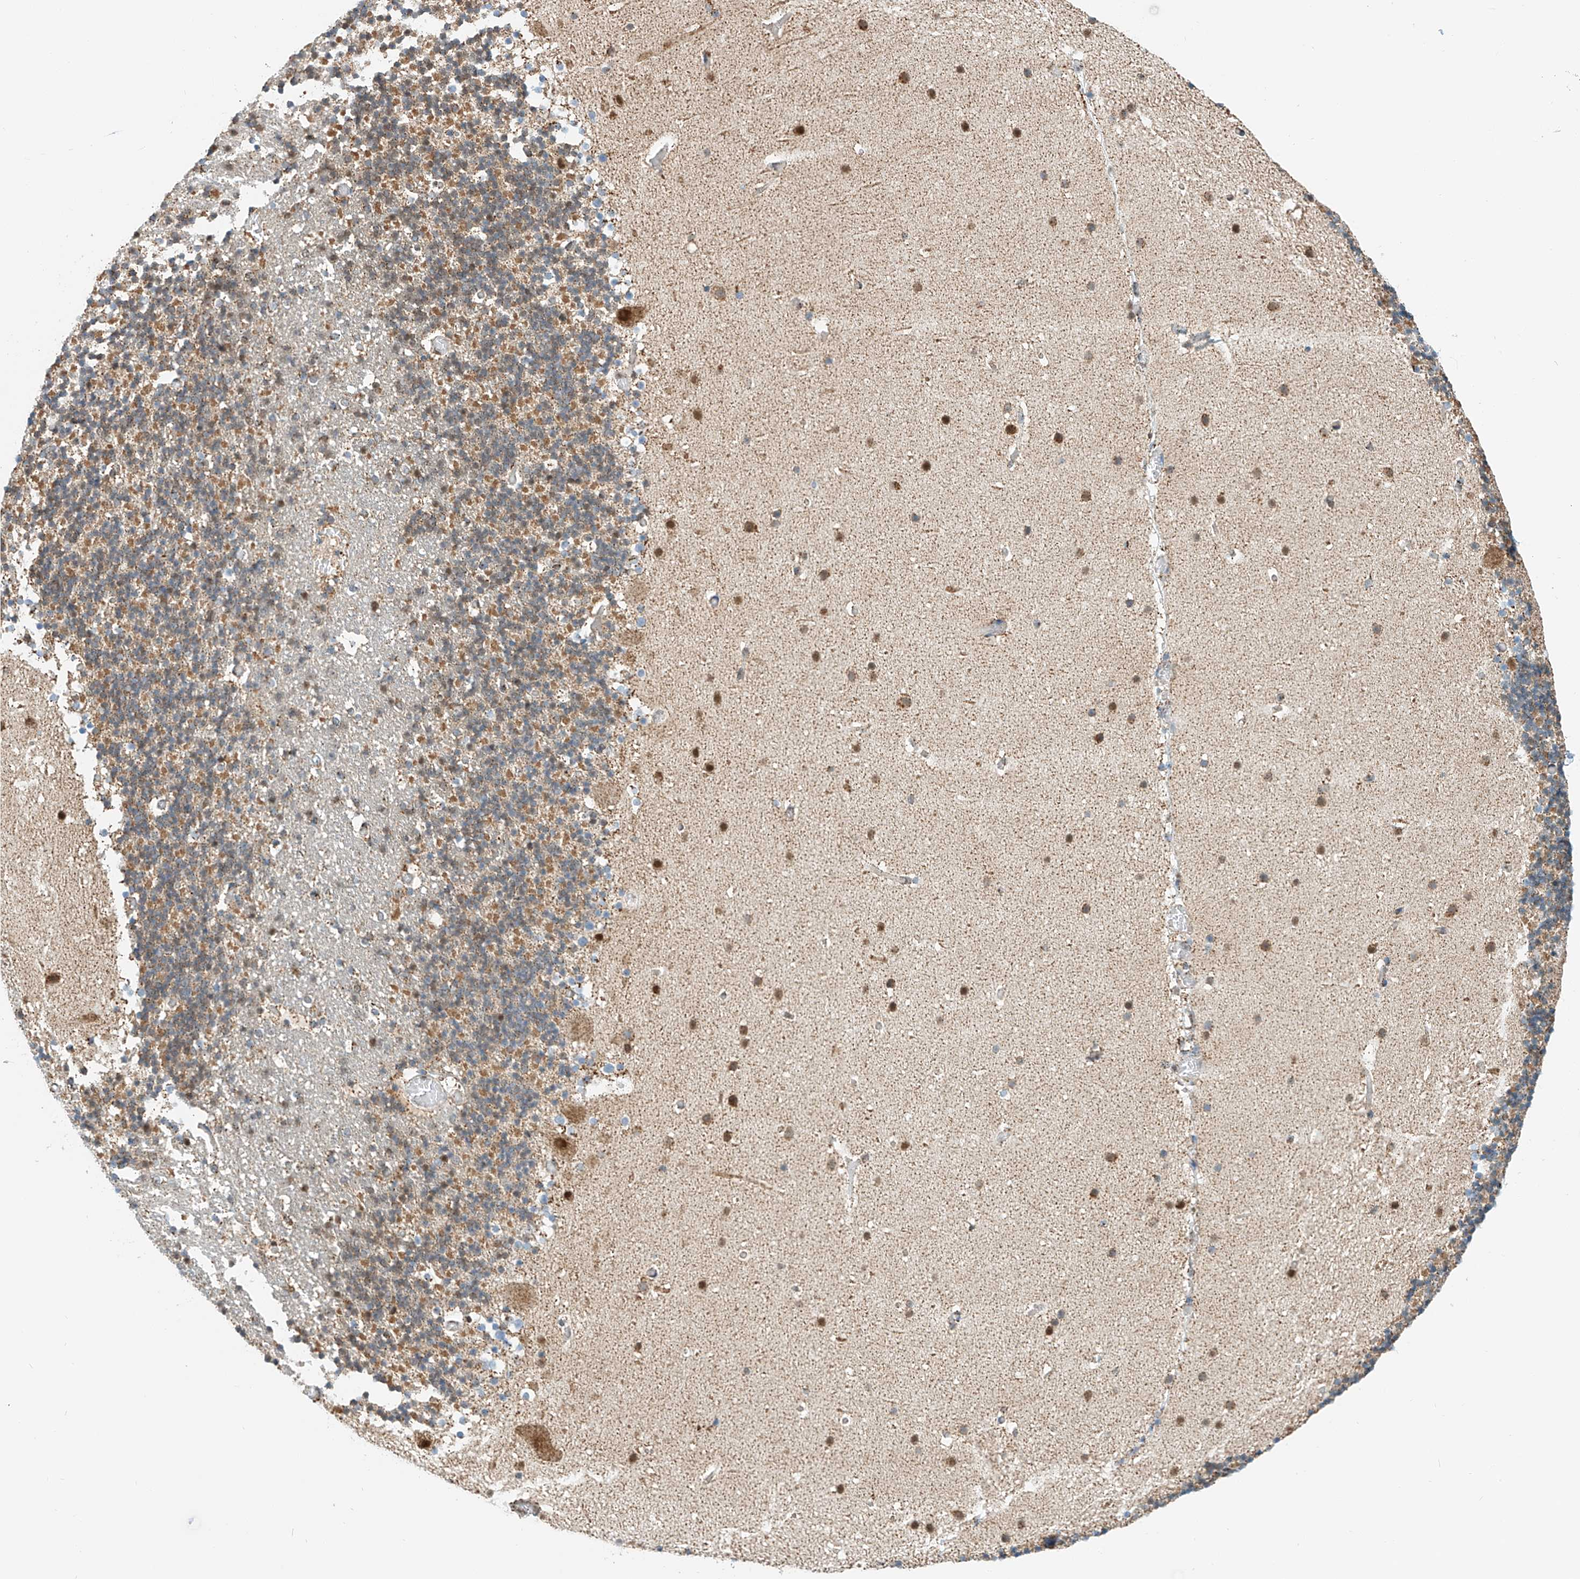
{"staining": {"intensity": "moderate", "quantity": ">75%", "location": "cytoplasmic/membranous"}, "tissue": "cerebellum", "cell_type": "Cells in granular layer", "image_type": "normal", "snomed": [{"axis": "morphology", "description": "Normal tissue, NOS"}, {"axis": "topography", "description": "Cerebellum"}], "caption": "Protein expression analysis of unremarkable human cerebellum reveals moderate cytoplasmic/membranous positivity in approximately >75% of cells in granular layer.", "gene": "PPA2", "patient": {"sex": "male", "age": 57}}